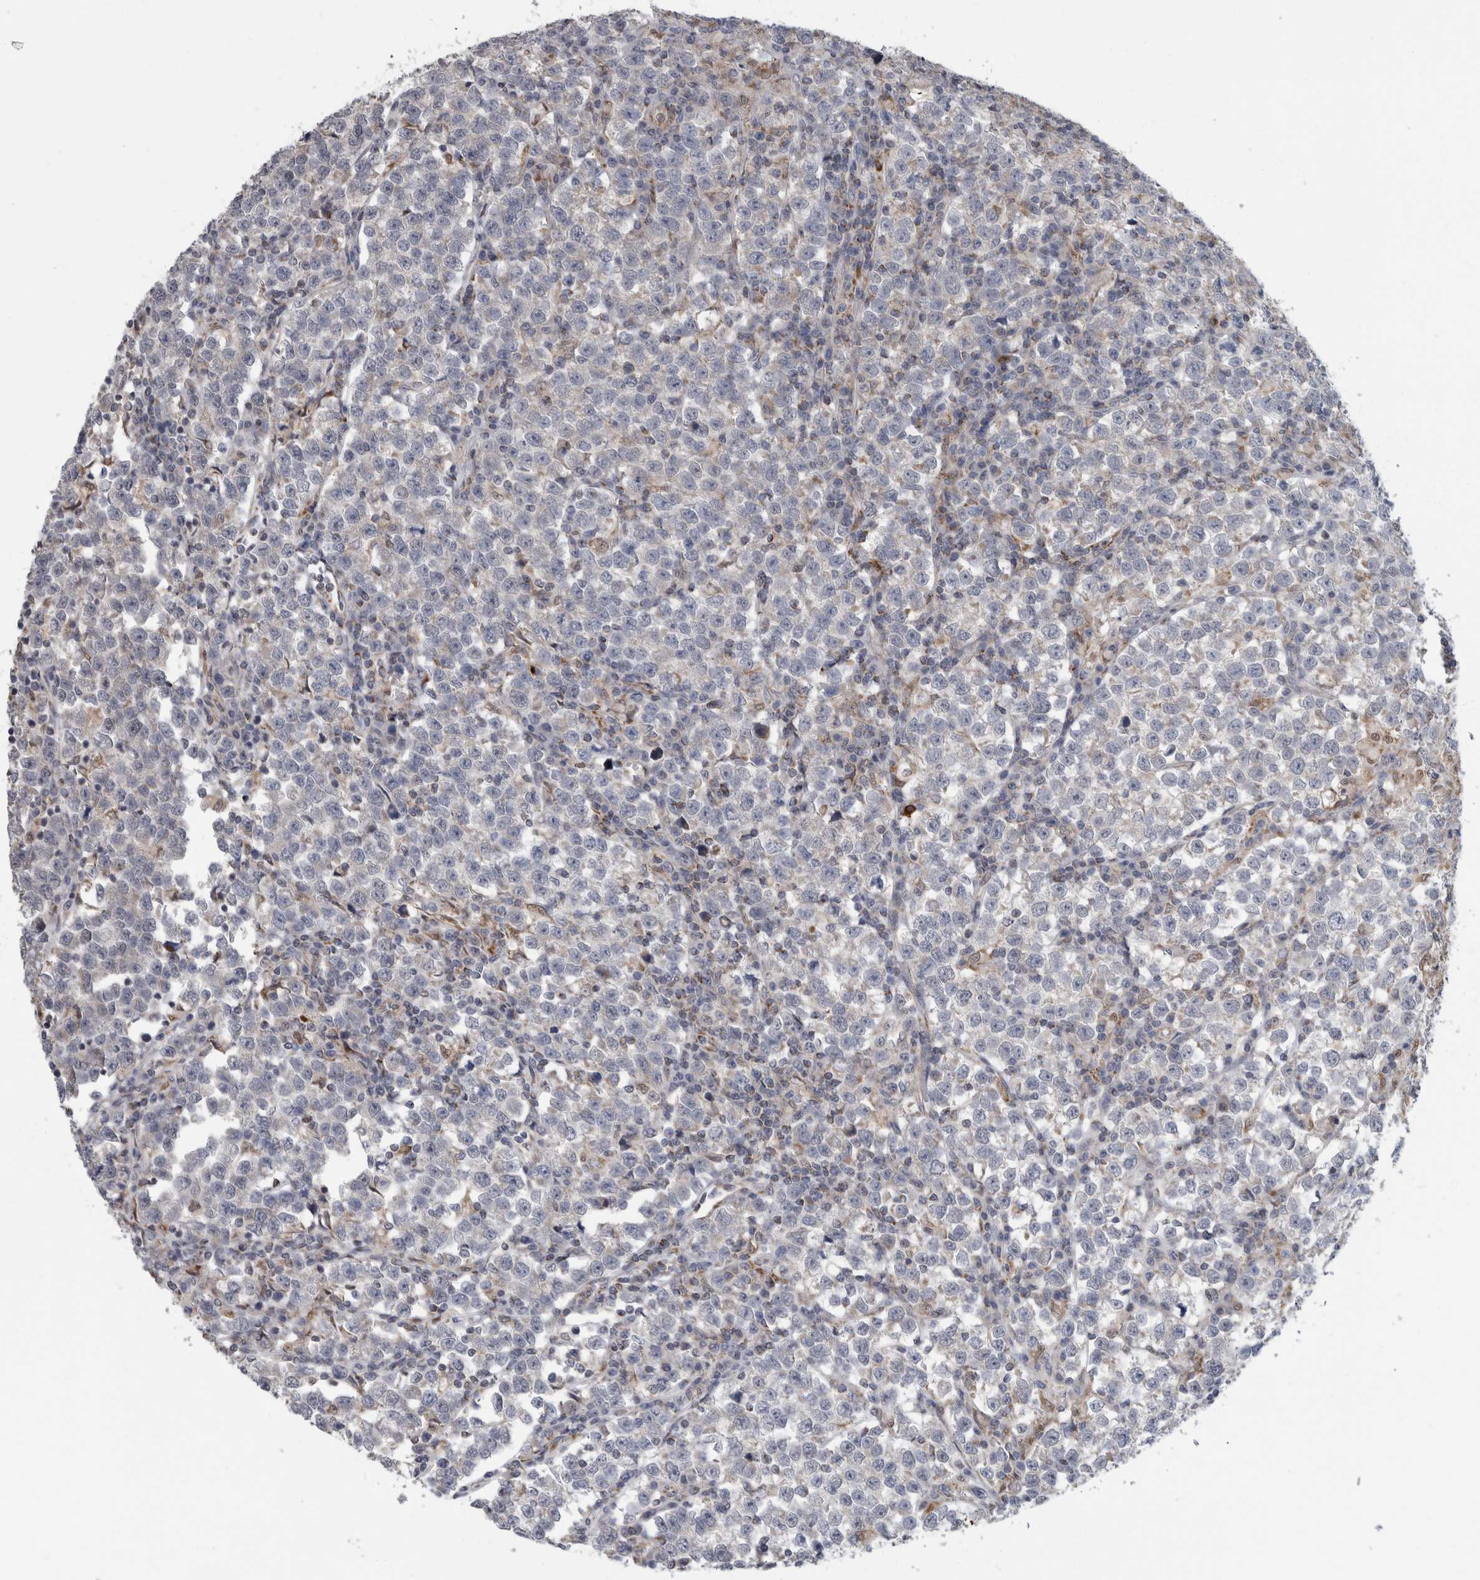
{"staining": {"intensity": "negative", "quantity": "none", "location": "none"}, "tissue": "testis cancer", "cell_type": "Tumor cells", "image_type": "cancer", "snomed": [{"axis": "morphology", "description": "Normal tissue, NOS"}, {"axis": "morphology", "description": "Seminoma, NOS"}, {"axis": "topography", "description": "Testis"}], "caption": "Testis cancer (seminoma) was stained to show a protein in brown. There is no significant positivity in tumor cells.", "gene": "RAB18", "patient": {"sex": "male", "age": 43}}